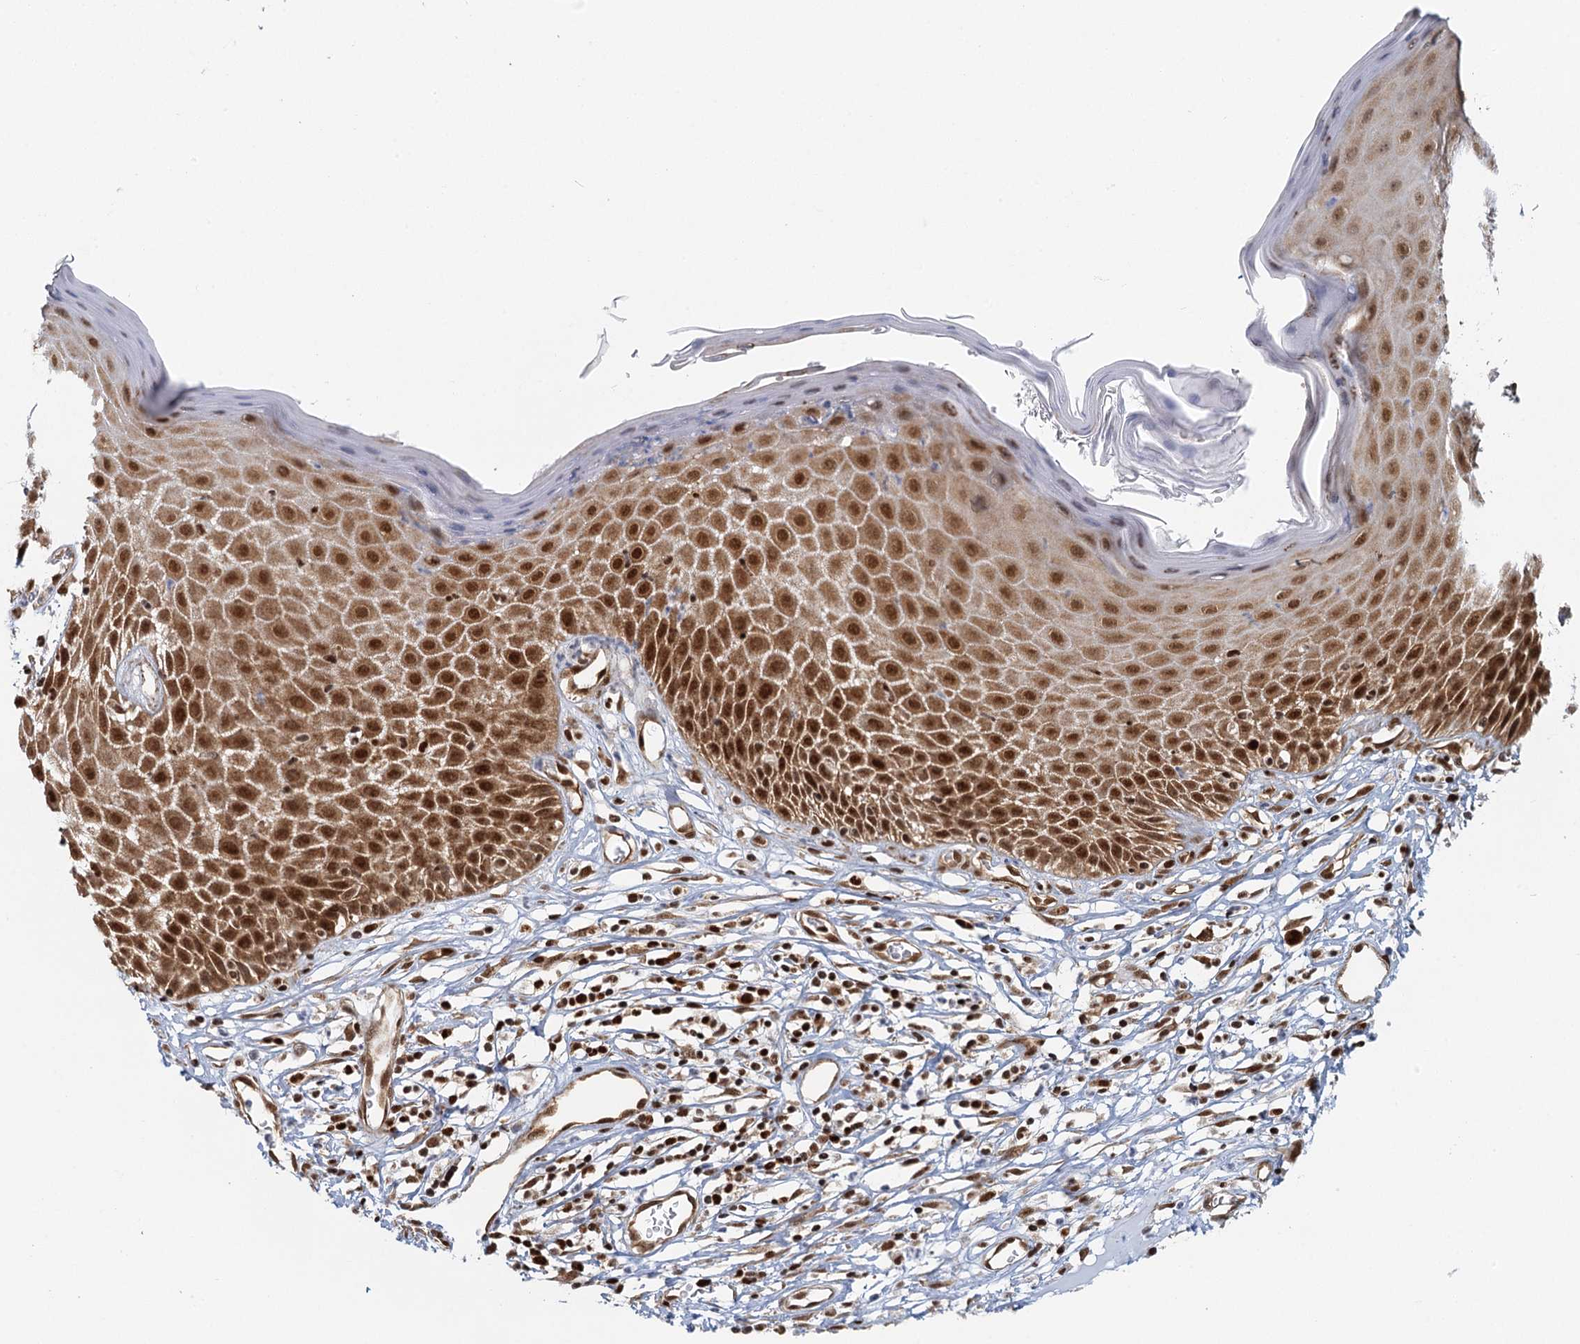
{"staining": {"intensity": "strong", "quantity": ">75%", "location": "cytoplasmic/membranous,nuclear"}, "tissue": "skin", "cell_type": "Epidermal cells", "image_type": "normal", "snomed": [{"axis": "morphology", "description": "Normal tissue, NOS"}, {"axis": "topography", "description": "Vulva"}], "caption": "Skin stained with immunohistochemistry shows strong cytoplasmic/membranous,nuclear expression in about >75% of epidermal cells. (DAB (3,3'-diaminobenzidine) IHC with brightfield microscopy, high magnification).", "gene": "GPATCH11", "patient": {"sex": "female", "age": 68}}